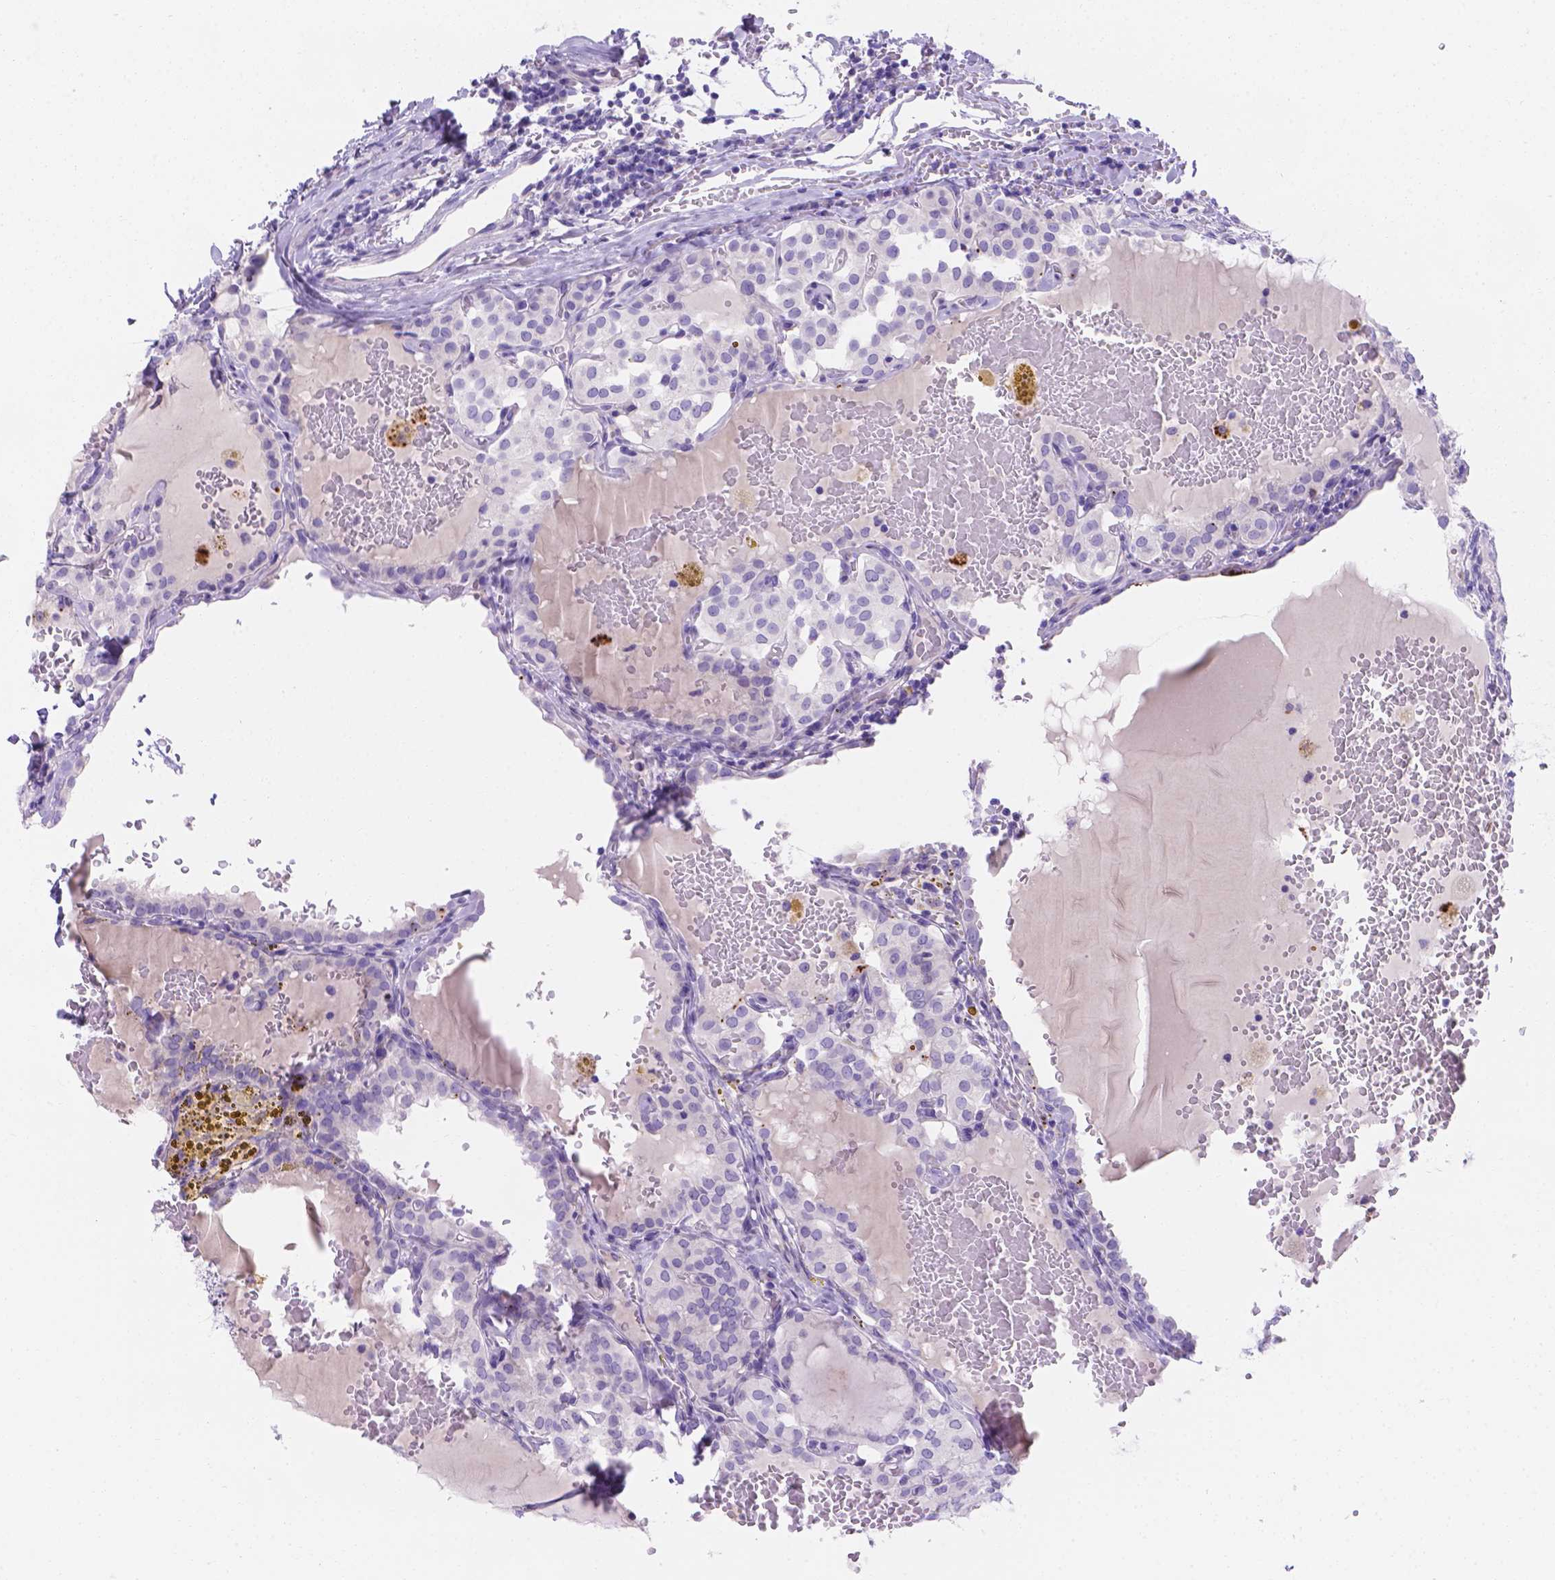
{"staining": {"intensity": "negative", "quantity": "none", "location": "none"}, "tissue": "thyroid cancer", "cell_type": "Tumor cells", "image_type": "cancer", "snomed": [{"axis": "morphology", "description": "Papillary adenocarcinoma, NOS"}, {"axis": "topography", "description": "Thyroid gland"}], "caption": "IHC histopathology image of neoplastic tissue: thyroid cancer stained with DAB (3,3'-diaminobenzidine) reveals no significant protein staining in tumor cells.", "gene": "MLN", "patient": {"sex": "male", "age": 20}}